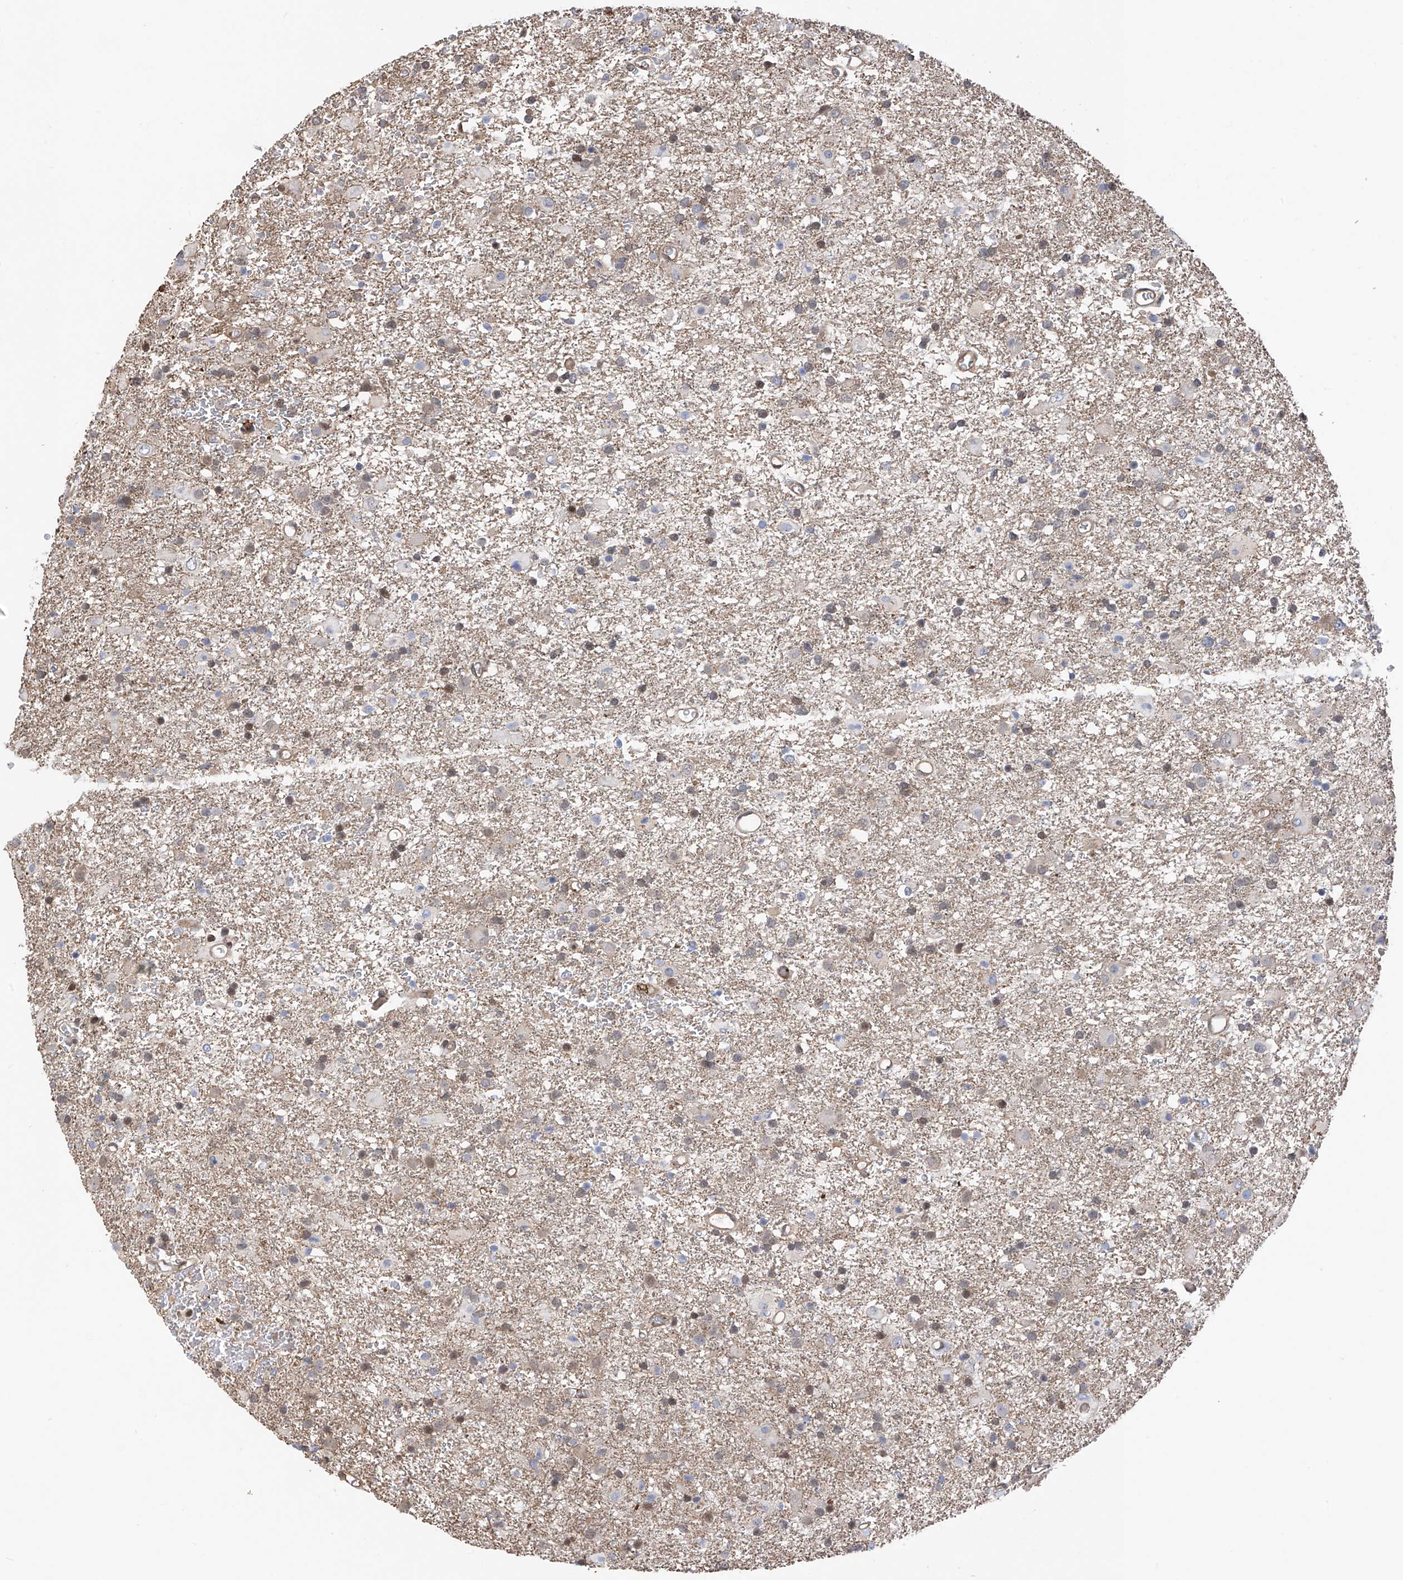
{"staining": {"intensity": "weak", "quantity": "<25%", "location": "nuclear"}, "tissue": "glioma", "cell_type": "Tumor cells", "image_type": "cancer", "snomed": [{"axis": "morphology", "description": "Glioma, malignant, Low grade"}, {"axis": "topography", "description": "Brain"}], "caption": "The image reveals no significant expression in tumor cells of glioma. Brightfield microscopy of IHC stained with DAB (brown) and hematoxylin (blue), captured at high magnification.", "gene": "DNAJC9", "patient": {"sex": "male", "age": 65}}